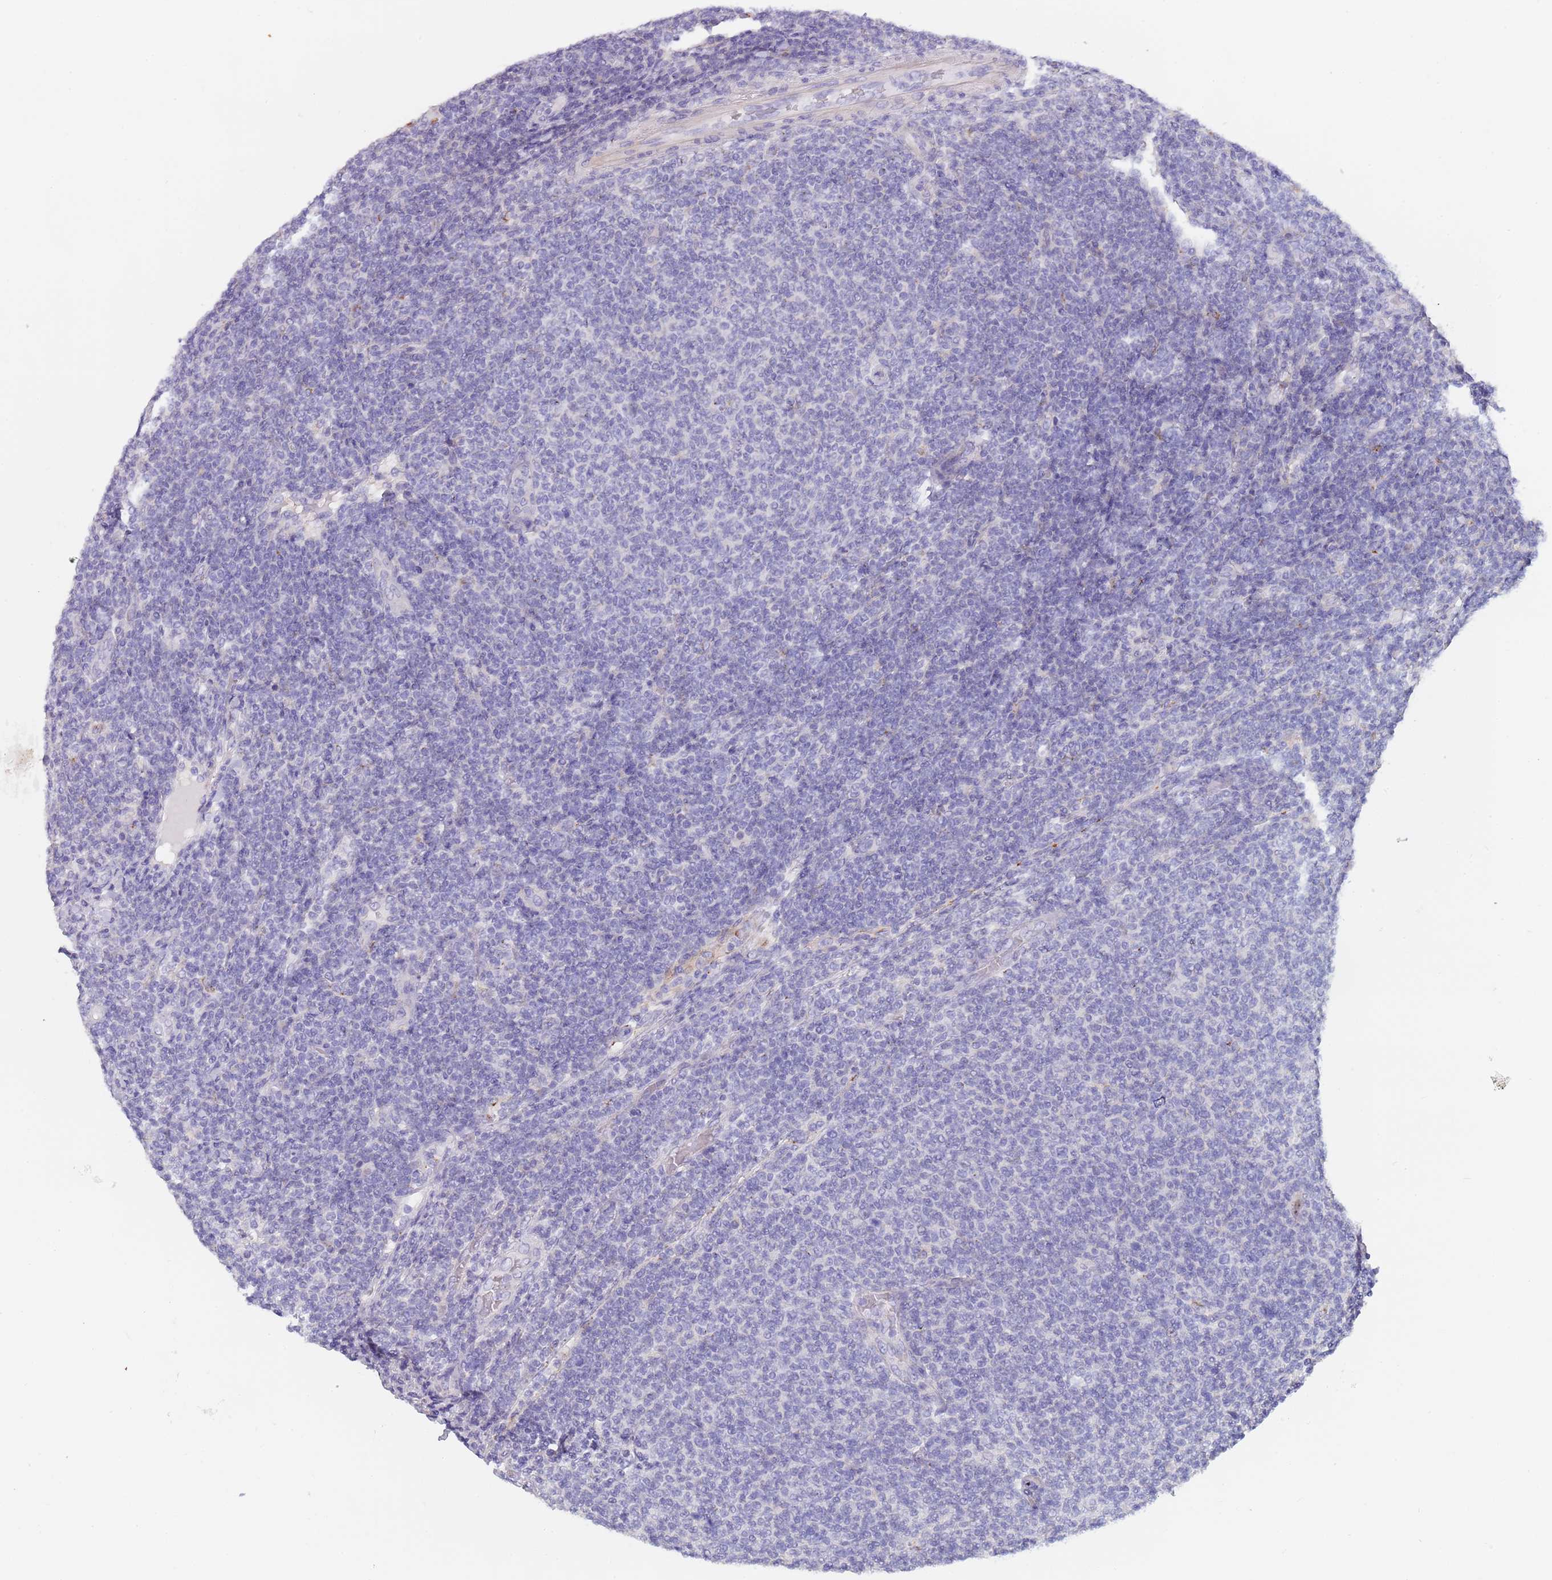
{"staining": {"intensity": "negative", "quantity": "none", "location": "none"}, "tissue": "lymphoma", "cell_type": "Tumor cells", "image_type": "cancer", "snomed": [{"axis": "morphology", "description": "Malignant lymphoma, non-Hodgkin's type, Low grade"}, {"axis": "topography", "description": "Lymph node"}], "caption": "Human low-grade malignant lymphoma, non-Hodgkin's type stained for a protein using IHC exhibits no expression in tumor cells.", "gene": "MAN1C1", "patient": {"sex": "male", "age": 66}}